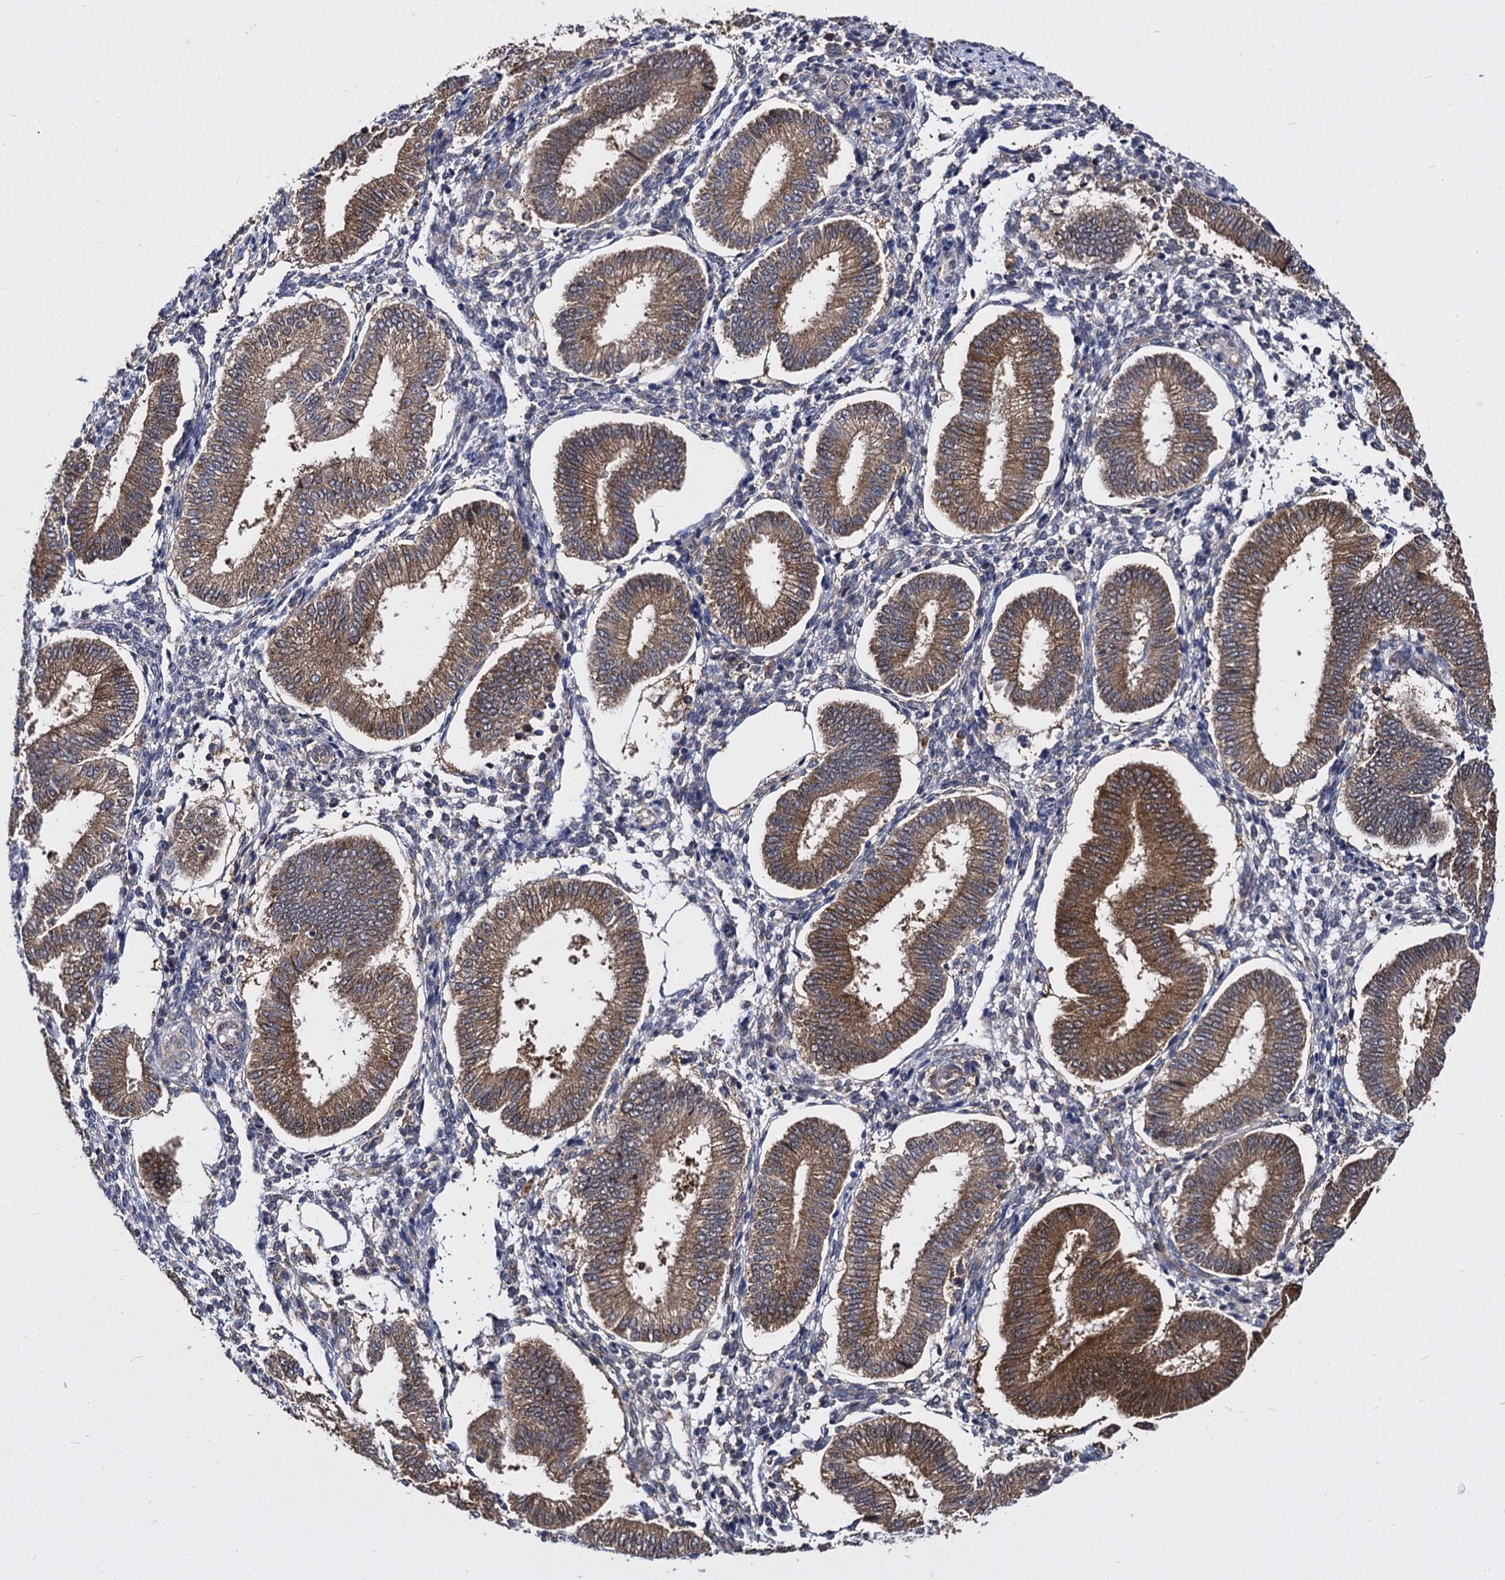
{"staining": {"intensity": "weak", "quantity": "<25%", "location": "cytoplasmic/membranous"}, "tissue": "endometrium", "cell_type": "Cells in endometrial stroma", "image_type": "normal", "snomed": [{"axis": "morphology", "description": "Normal tissue, NOS"}, {"axis": "topography", "description": "Endometrium"}], "caption": "This image is of normal endometrium stained with immunohistochemistry to label a protein in brown with the nuclei are counter-stained blue. There is no positivity in cells in endometrial stroma.", "gene": "NME1", "patient": {"sex": "female", "age": 39}}